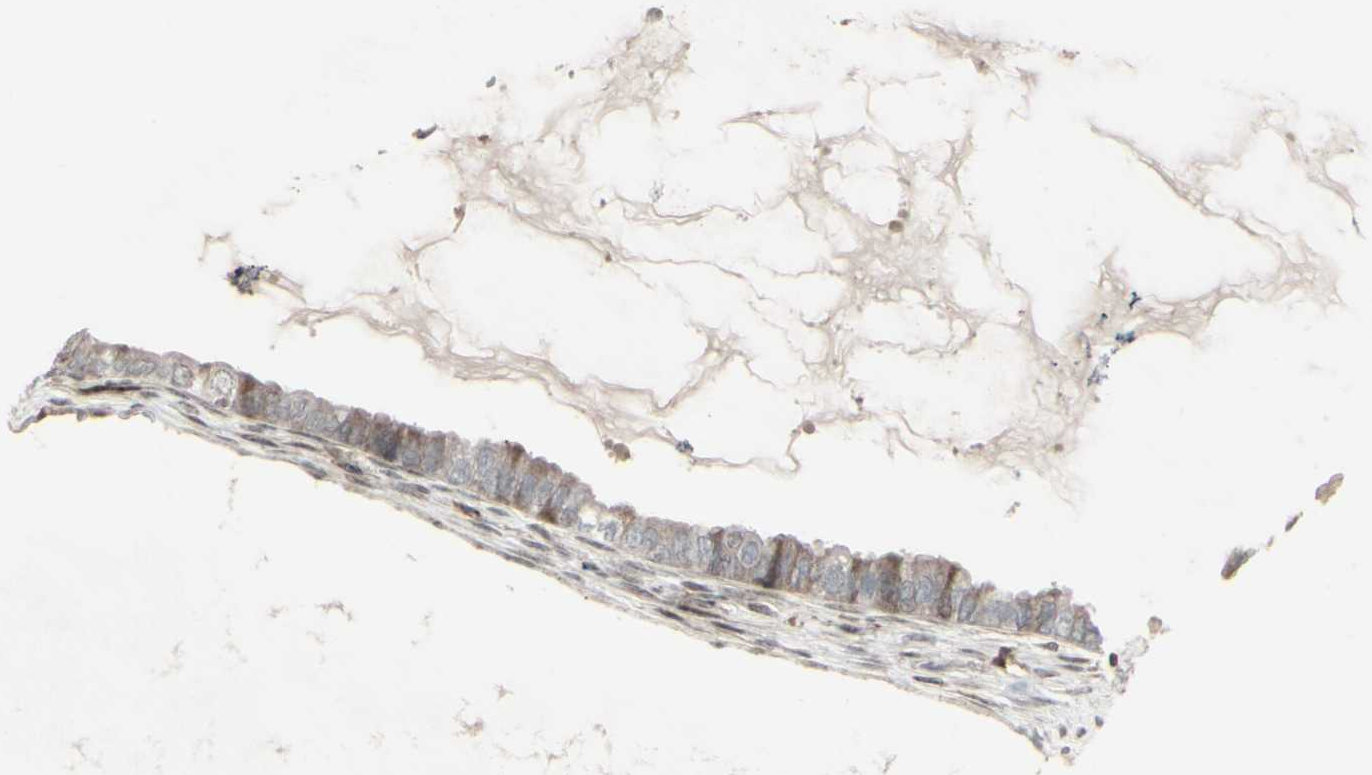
{"staining": {"intensity": "moderate", "quantity": "25%-75%", "location": "cytoplasmic/membranous"}, "tissue": "ovarian cancer", "cell_type": "Tumor cells", "image_type": "cancer", "snomed": [{"axis": "morphology", "description": "Cystadenocarcinoma, mucinous, NOS"}, {"axis": "topography", "description": "Ovary"}], "caption": "Tumor cells display moderate cytoplasmic/membranous positivity in approximately 25%-75% of cells in ovarian cancer.", "gene": "CD33", "patient": {"sex": "female", "age": 80}}